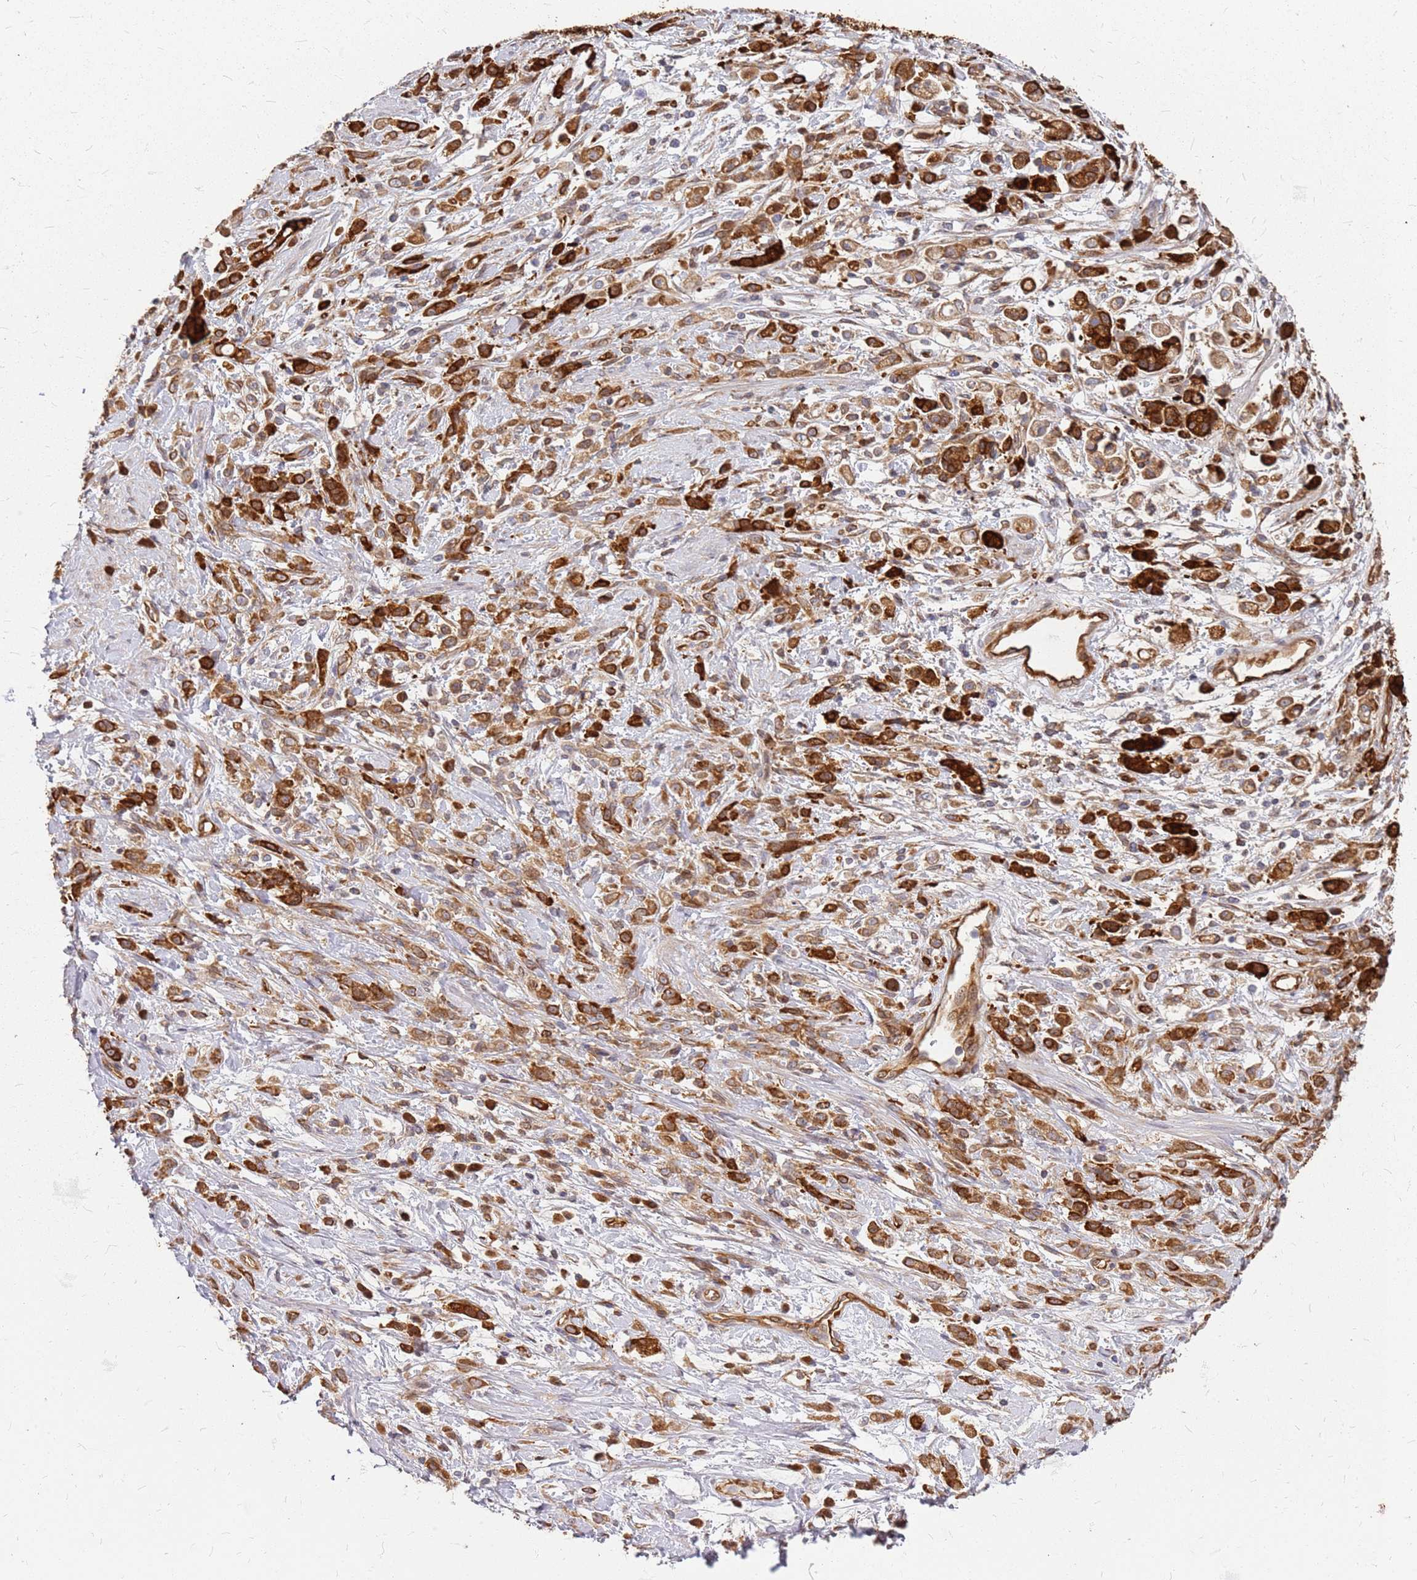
{"staining": {"intensity": "strong", "quantity": ">75%", "location": "cytoplasmic/membranous"}, "tissue": "stomach cancer", "cell_type": "Tumor cells", "image_type": "cancer", "snomed": [{"axis": "morphology", "description": "Adenocarcinoma, NOS"}, {"axis": "topography", "description": "Stomach"}], "caption": "A micrograph of stomach cancer (adenocarcinoma) stained for a protein displays strong cytoplasmic/membranous brown staining in tumor cells.", "gene": "HDX", "patient": {"sex": "female", "age": 60}}